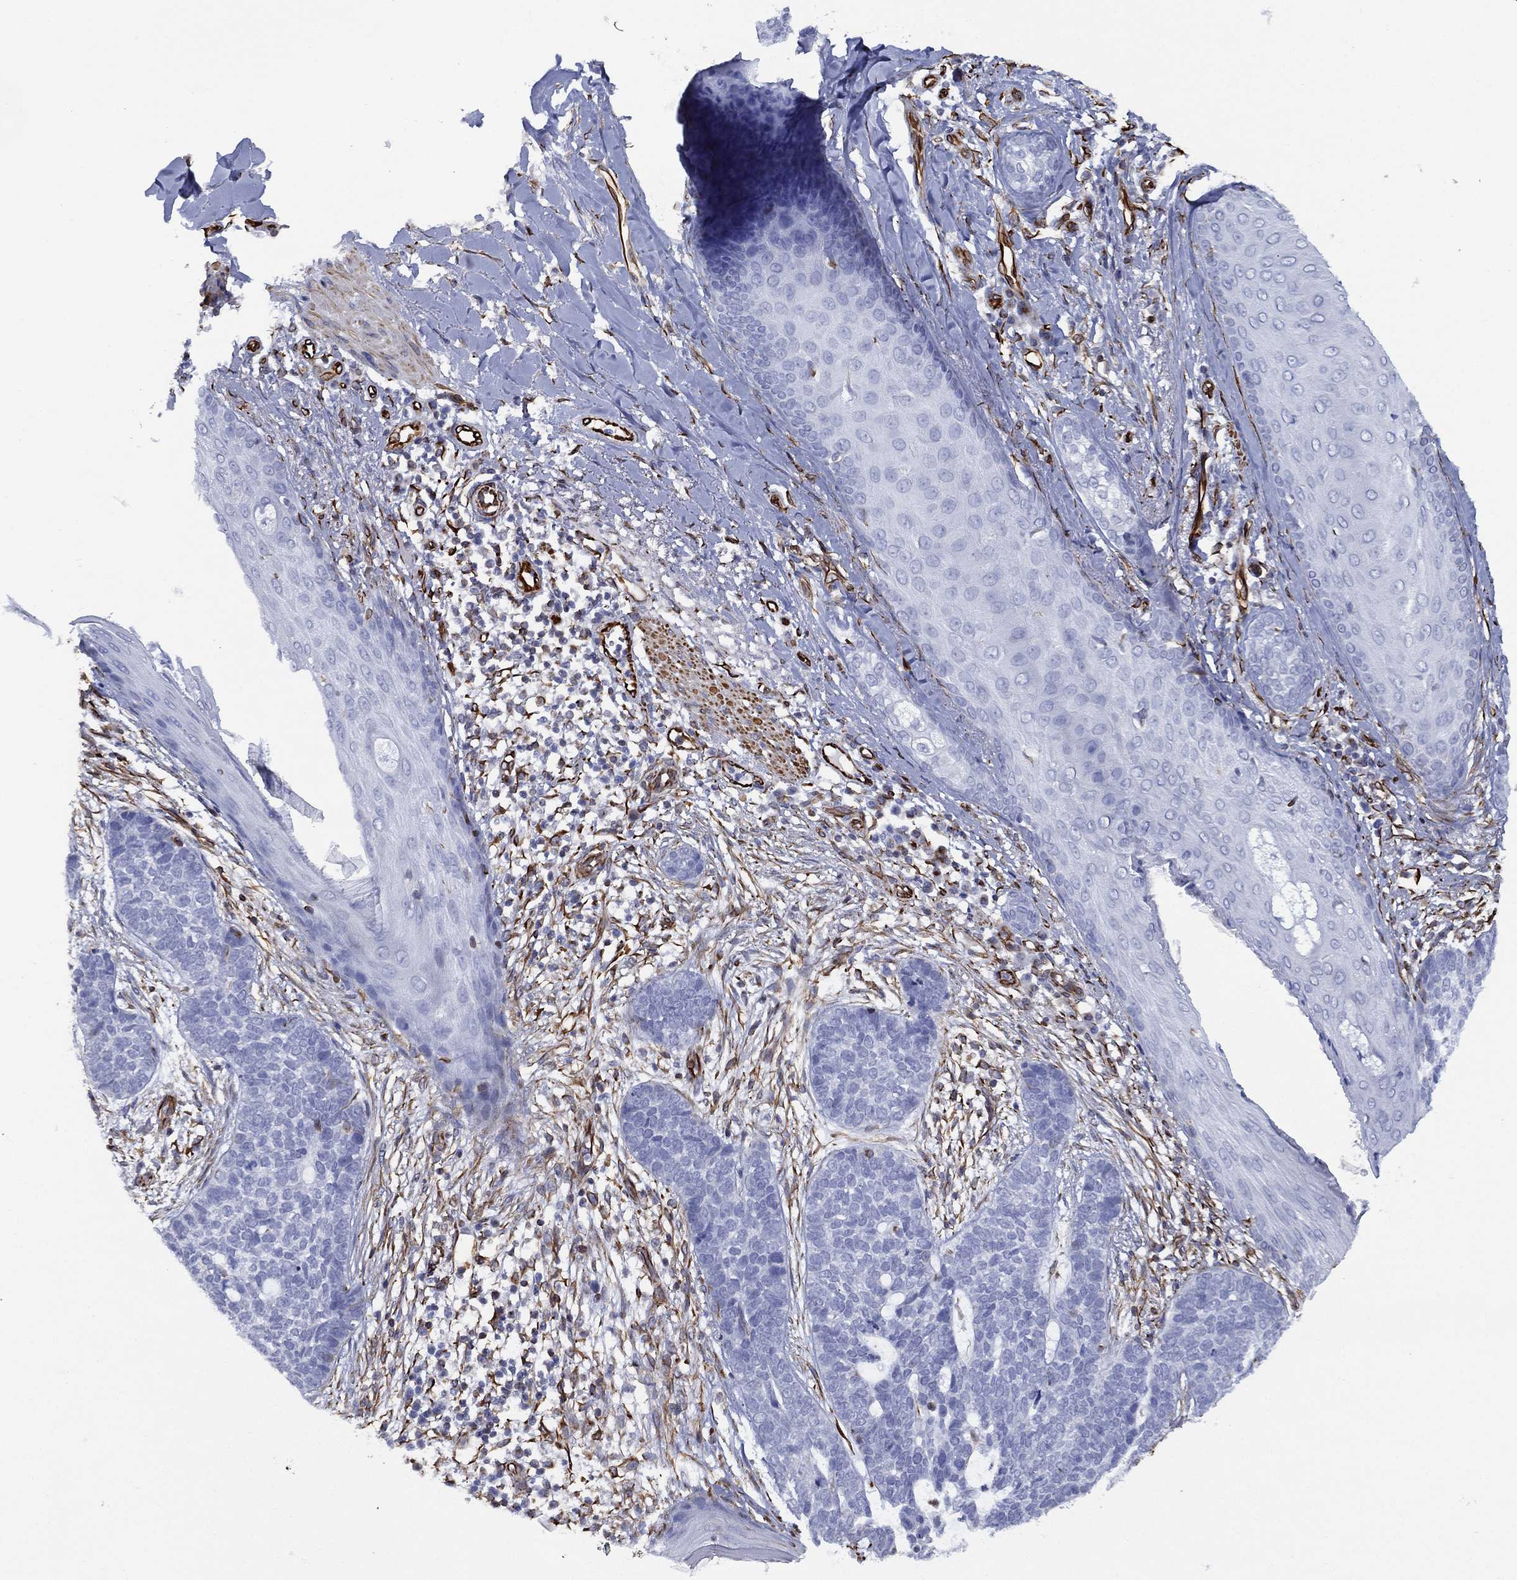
{"staining": {"intensity": "negative", "quantity": "none", "location": "none"}, "tissue": "skin cancer", "cell_type": "Tumor cells", "image_type": "cancer", "snomed": [{"axis": "morphology", "description": "Squamous cell carcinoma, NOS"}, {"axis": "topography", "description": "Skin"}], "caption": "Tumor cells are negative for brown protein staining in skin squamous cell carcinoma.", "gene": "MAS1", "patient": {"sex": "male", "age": 88}}